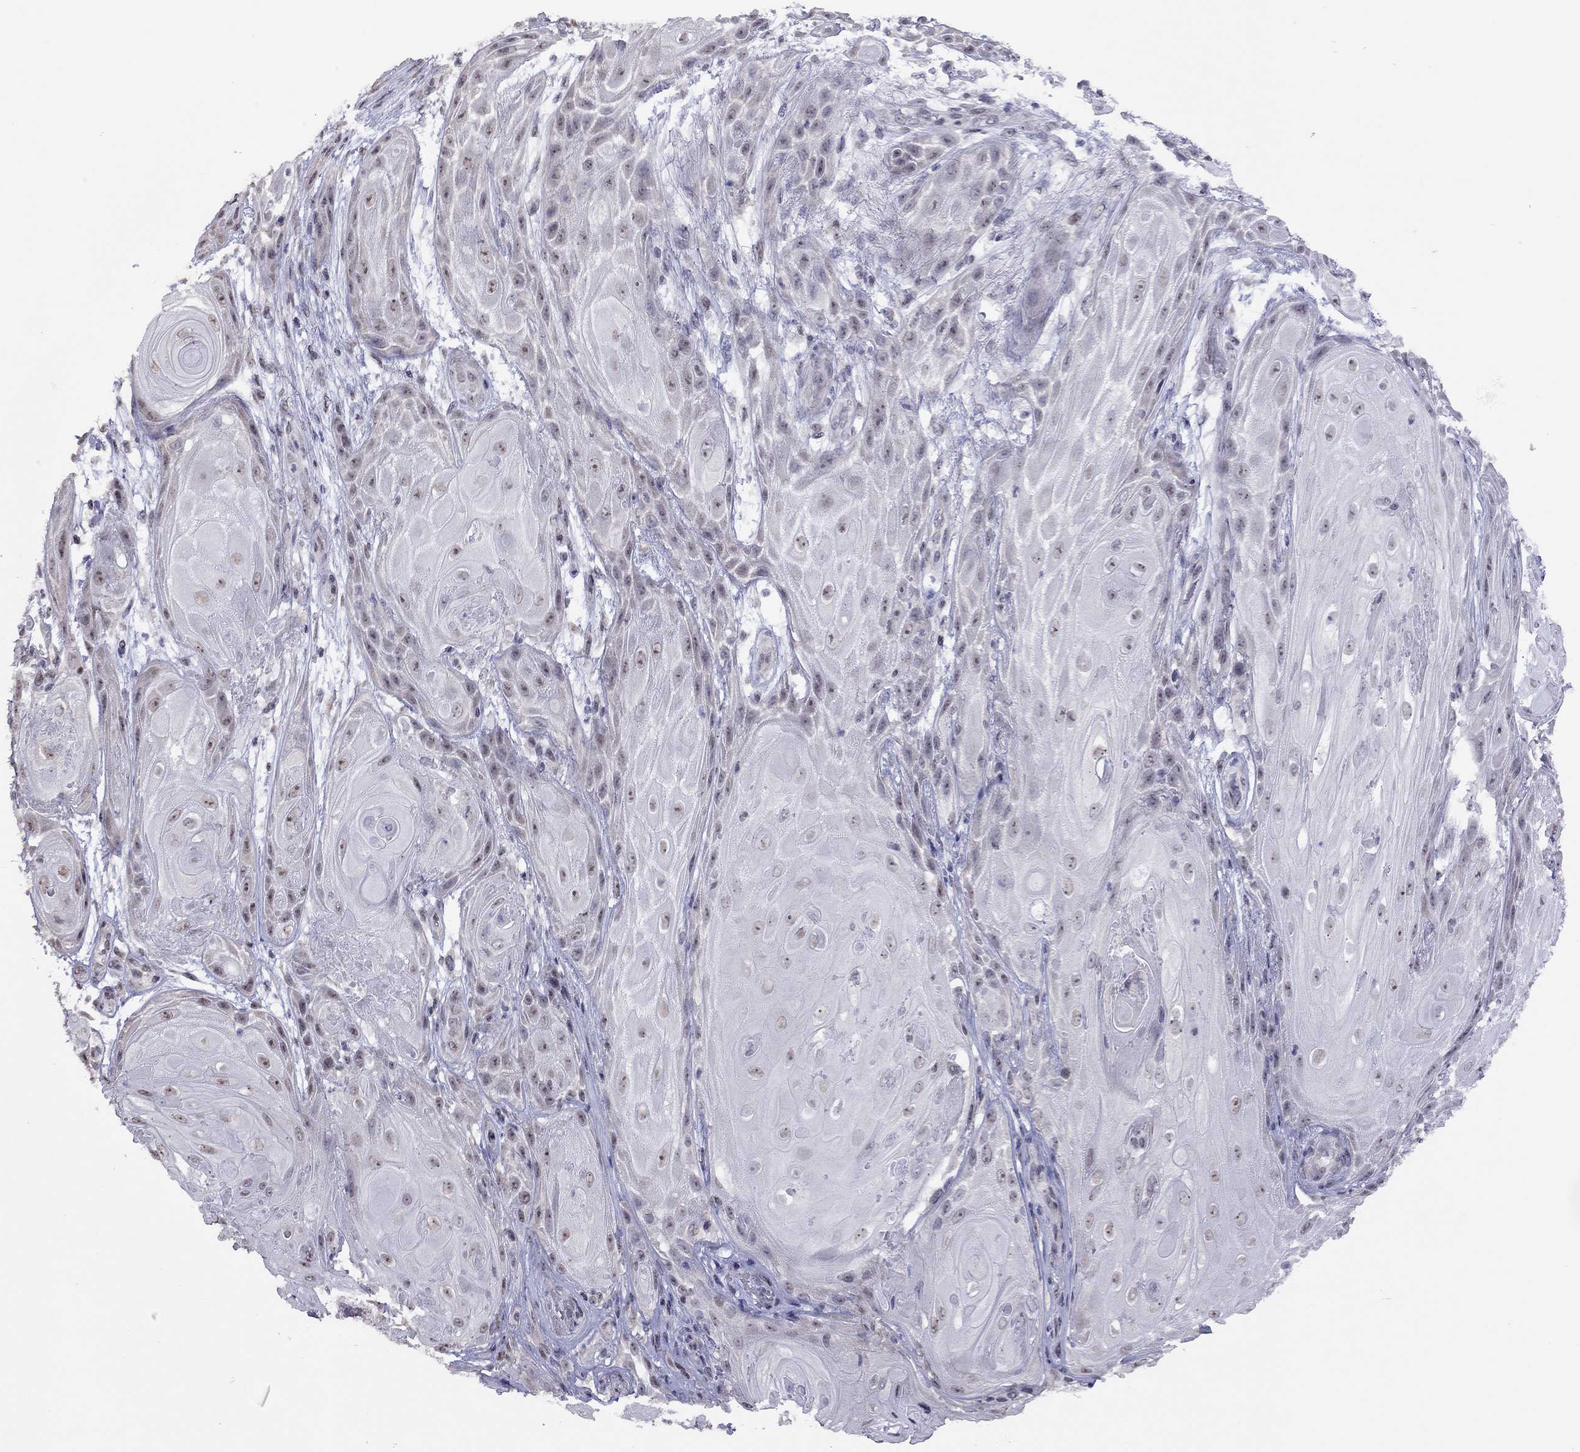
{"staining": {"intensity": "weak", "quantity": "<25%", "location": "nuclear"}, "tissue": "skin cancer", "cell_type": "Tumor cells", "image_type": "cancer", "snomed": [{"axis": "morphology", "description": "Squamous cell carcinoma, NOS"}, {"axis": "topography", "description": "Skin"}], "caption": "This is an immunohistochemistry image of human squamous cell carcinoma (skin). There is no positivity in tumor cells.", "gene": "HES5", "patient": {"sex": "male", "age": 62}}